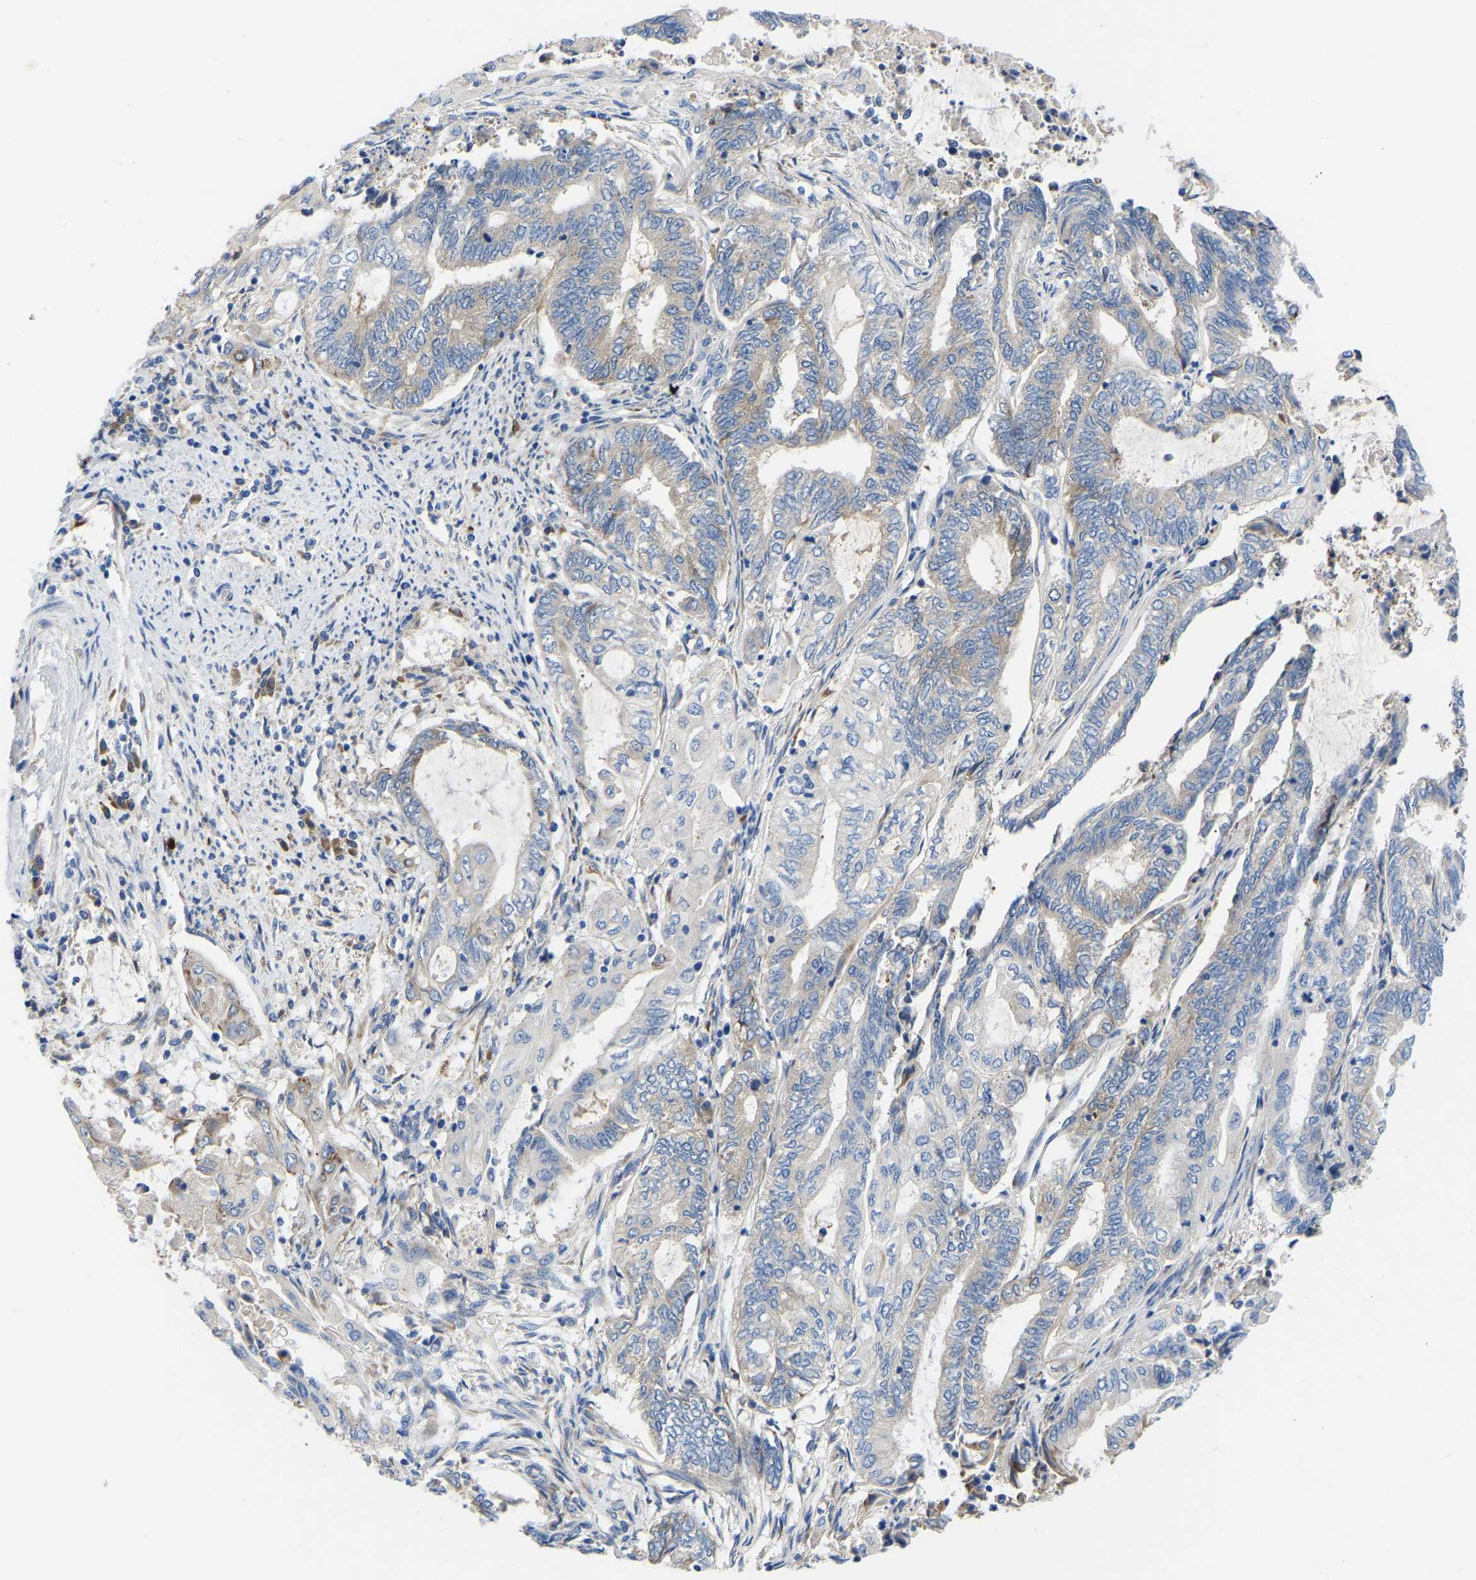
{"staining": {"intensity": "weak", "quantity": "<25%", "location": "cytoplasmic/membranous"}, "tissue": "endometrial cancer", "cell_type": "Tumor cells", "image_type": "cancer", "snomed": [{"axis": "morphology", "description": "Adenocarcinoma, NOS"}, {"axis": "topography", "description": "Uterus"}, {"axis": "topography", "description": "Endometrium"}], "caption": "Immunohistochemical staining of endometrial cancer exhibits no significant expression in tumor cells.", "gene": "ABCA10", "patient": {"sex": "female", "age": 70}}